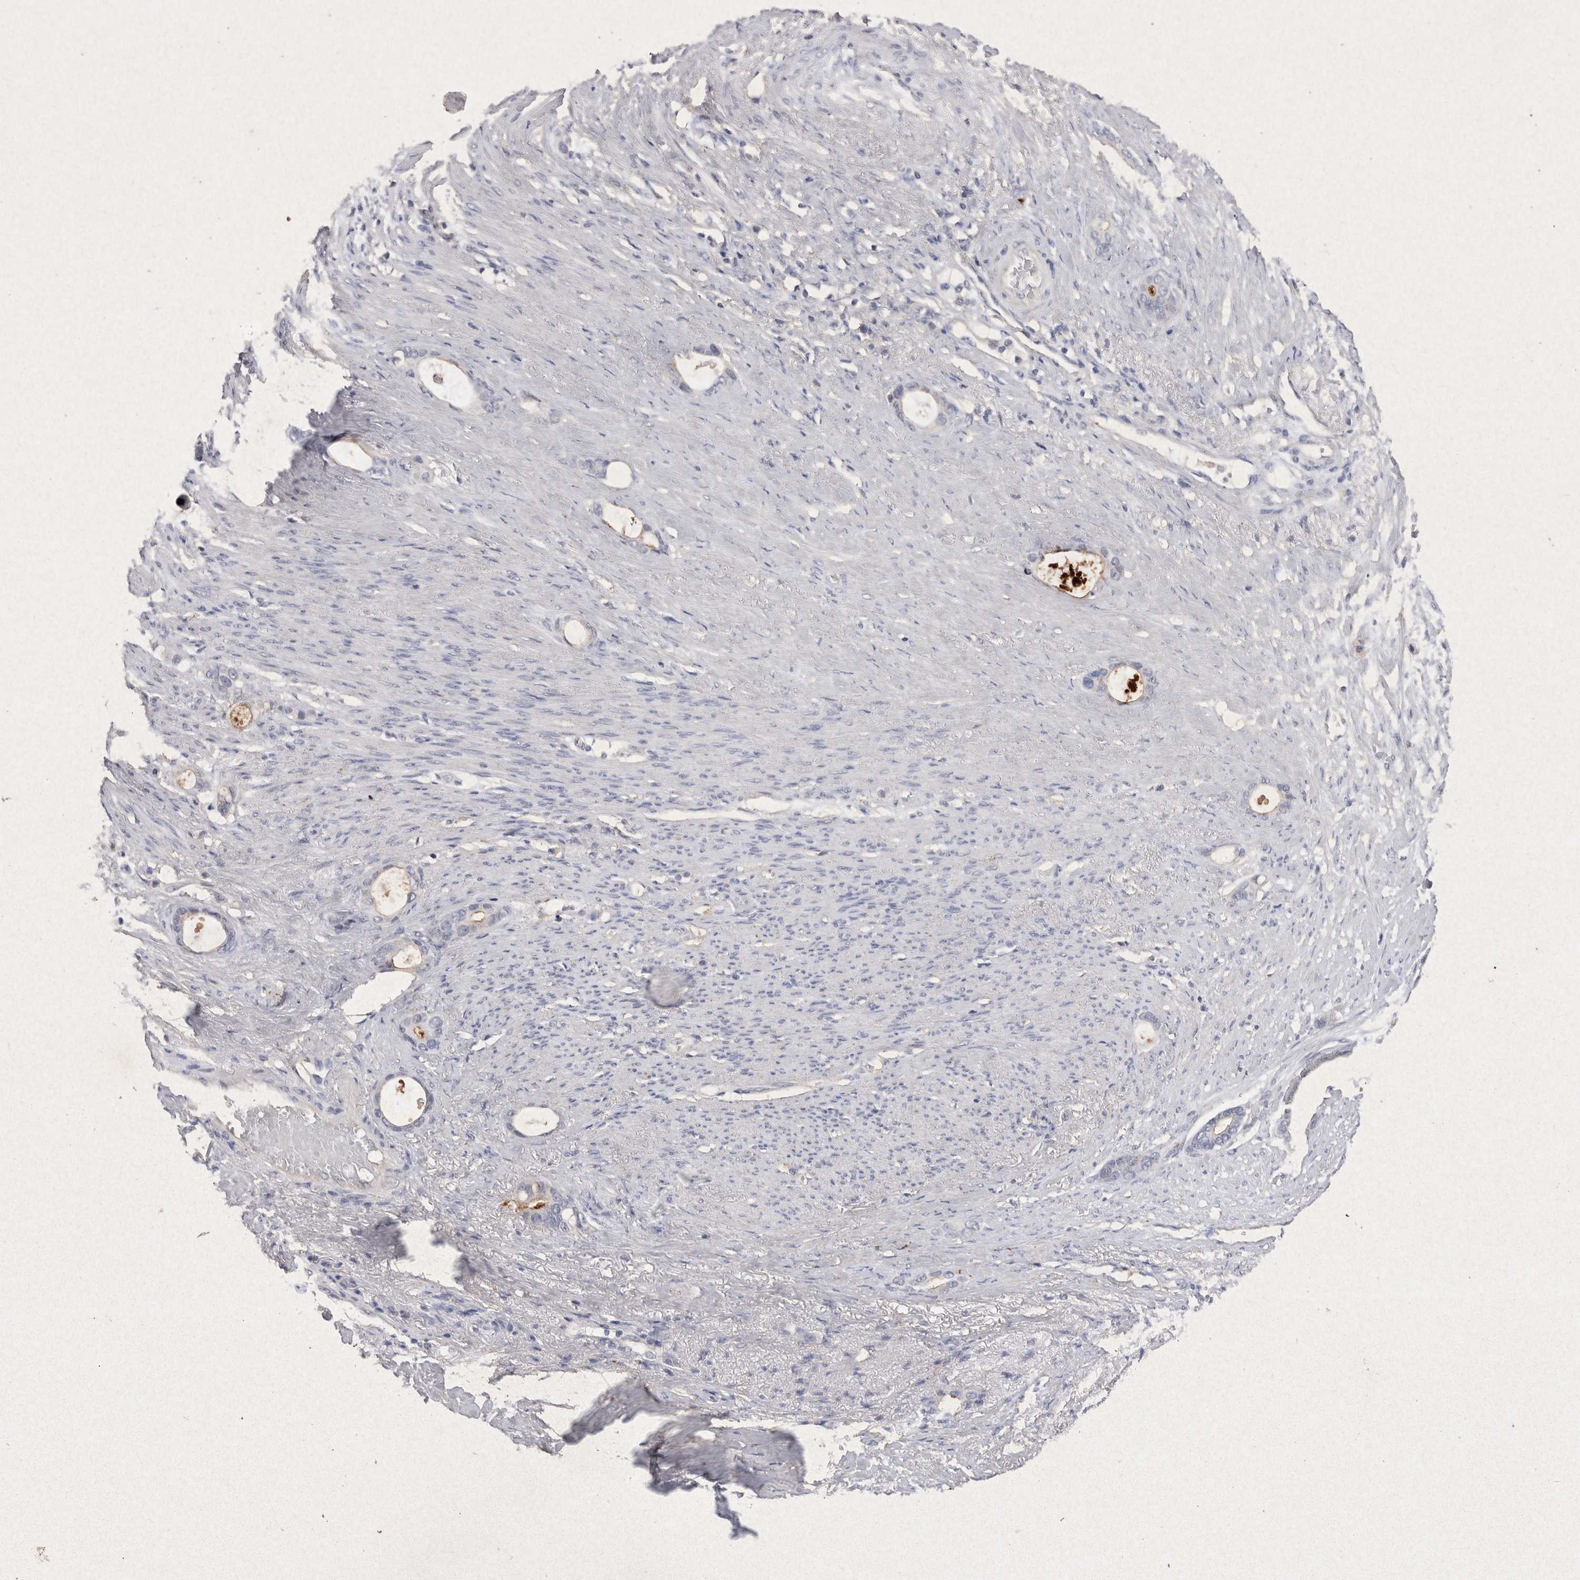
{"staining": {"intensity": "negative", "quantity": "none", "location": "none"}, "tissue": "stomach cancer", "cell_type": "Tumor cells", "image_type": "cancer", "snomed": [{"axis": "morphology", "description": "Adenocarcinoma, NOS"}, {"axis": "topography", "description": "Stomach"}], "caption": "The image demonstrates no significant expression in tumor cells of adenocarcinoma (stomach). (Brightfield microscopy of DAB (3,3'-diaminobenzidine) immunohistochemistry at high magnification).", "gene": "RASSF3", "patient": {"sex": "female", "age": 75}}